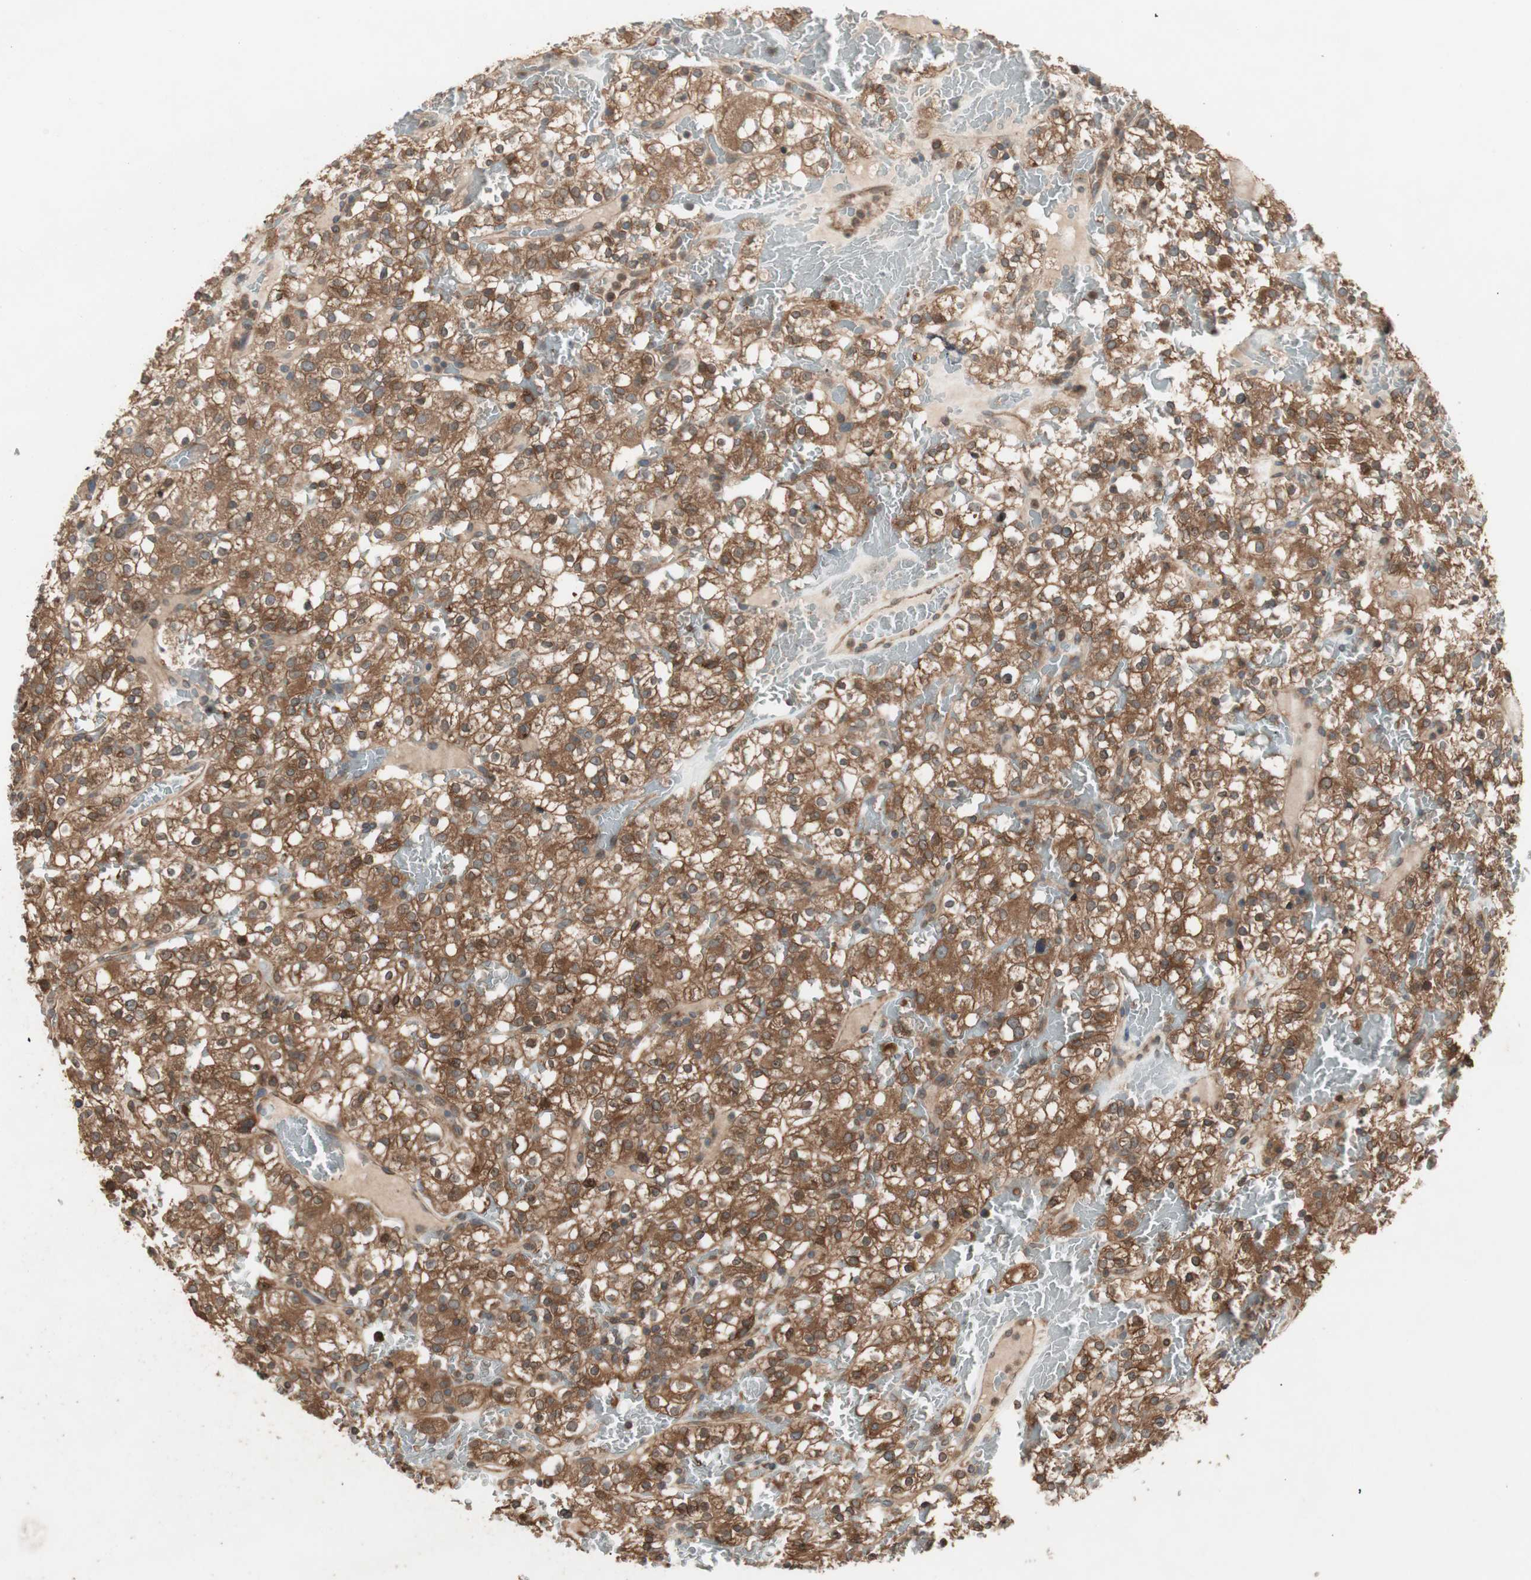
{"staining": {"intensity": "moderate", "quantity": ">75%", "location": "cytoplasmic/membranous"}, "tissue": "renal cancer", "cell_type": "Tumor cells", "image_type": "cancer", "snomed": [{"axis": "morphology", "description": "Normal tissue, NOS"}, {"axis": "morphology", "description": "Adenocarcinoma, NOS"}, {"axis": "topography", "description": "Kidney"}], "caption": "The micrograph exhibits staining of renal adenocarcinoma, revealing moderate cytoplasmic/membranous protein staining (brown color) within tumor cells.", "gene": "ATP6AP2", "patient": {"sex": "female", "age": 72}}